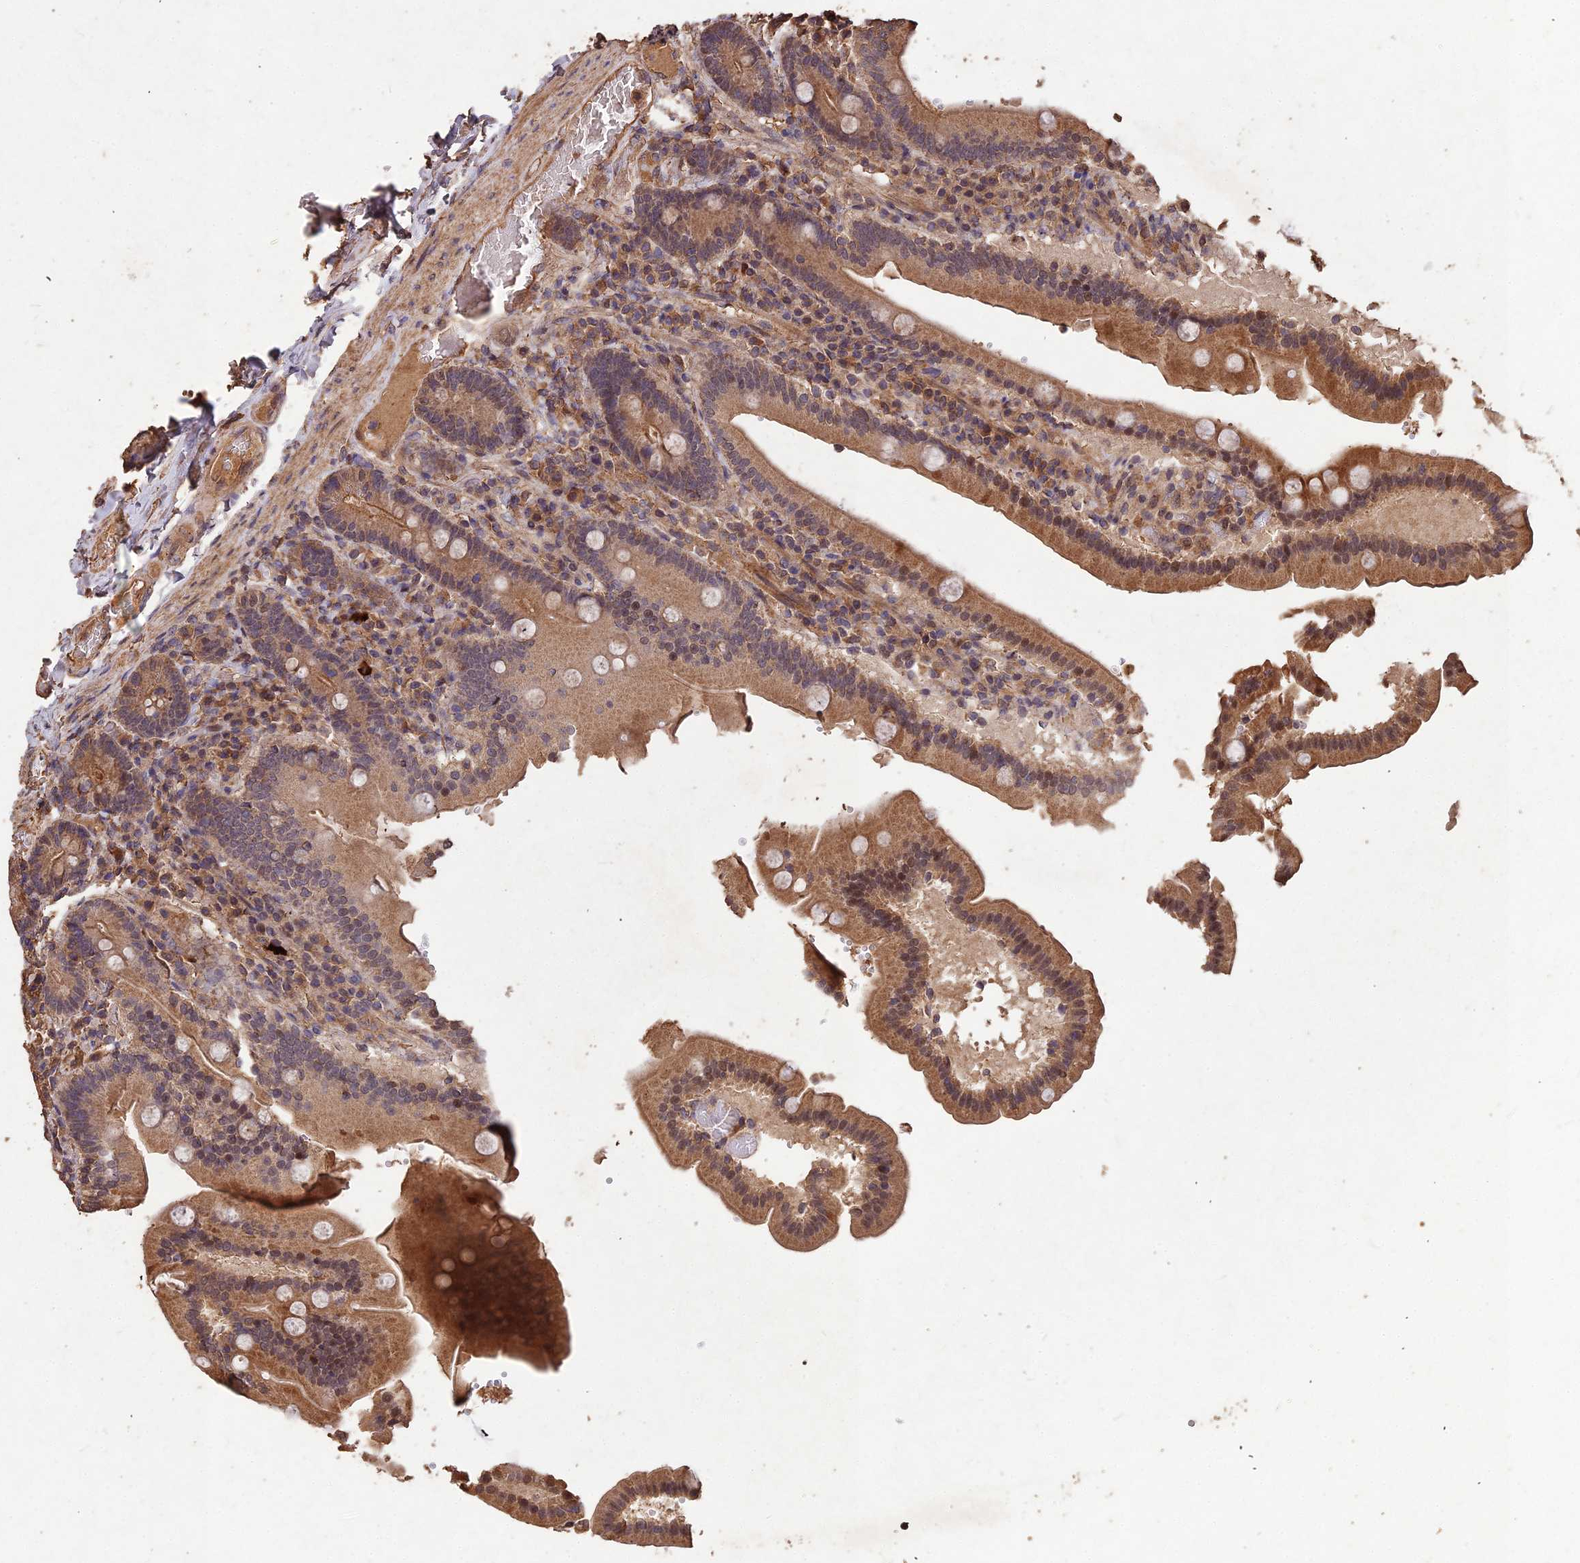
{"staining": {"intensity": "moderate", "quantity": ">75%", "location": "cytoplasmic/membranous"}, "tissue": "duodenum", "cell_type": "Glandular cells", "image_type": "normal", "snomed": [{"axis": "morphology", "description": "Normal tissue, NOS"}, {"axis": "topography", "description": "Duodenum"}], "caption": "Duodenum stained with a brown dye shows moderate cytoplasmic/membranous positive positivity in approximately >75% of glandular cells.", "gene": "SYMPK", "patient": {"sex": "female", "age": 62}}